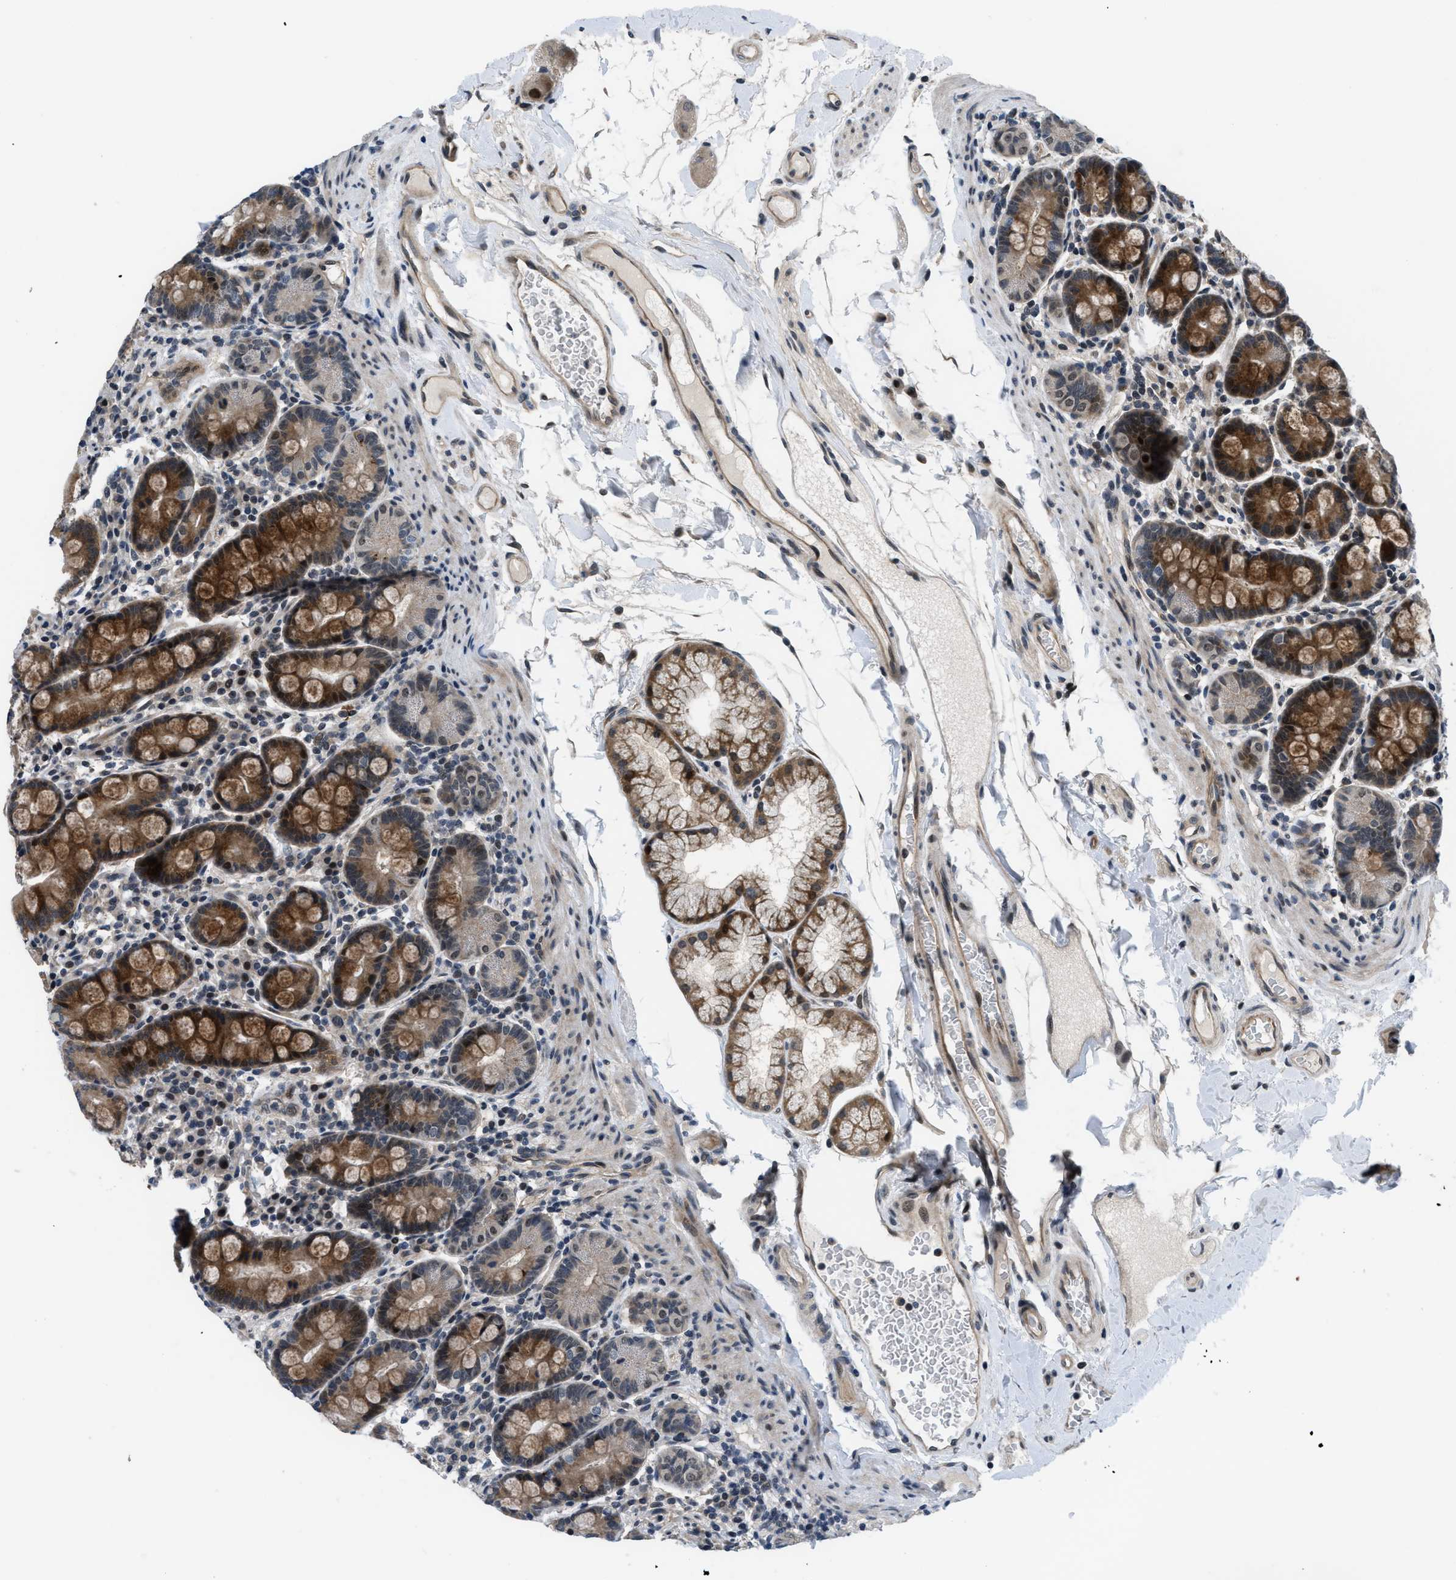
{"staining": {"intensity": "strong", "quantity": ">75%", "location": "cytoplasmic/membranous"}, "tissue": "duodenum", "cell_type": "Glandular cells", "image_type": "normal", "snomed": [{"axis": "morphology", "description": "Normal tissue, NOS"}, {"axis": "topography", "description": "Duodenum"}], "caption": "Strong cytoplasmic/membranous protein positivity is identified in approximately >75% of glandular cells in duodenum. The protein is shown in brown color, while the nuclei are stained blue.", "gene": "SETD5", "patient": {"sex": "male", "age": 50}}